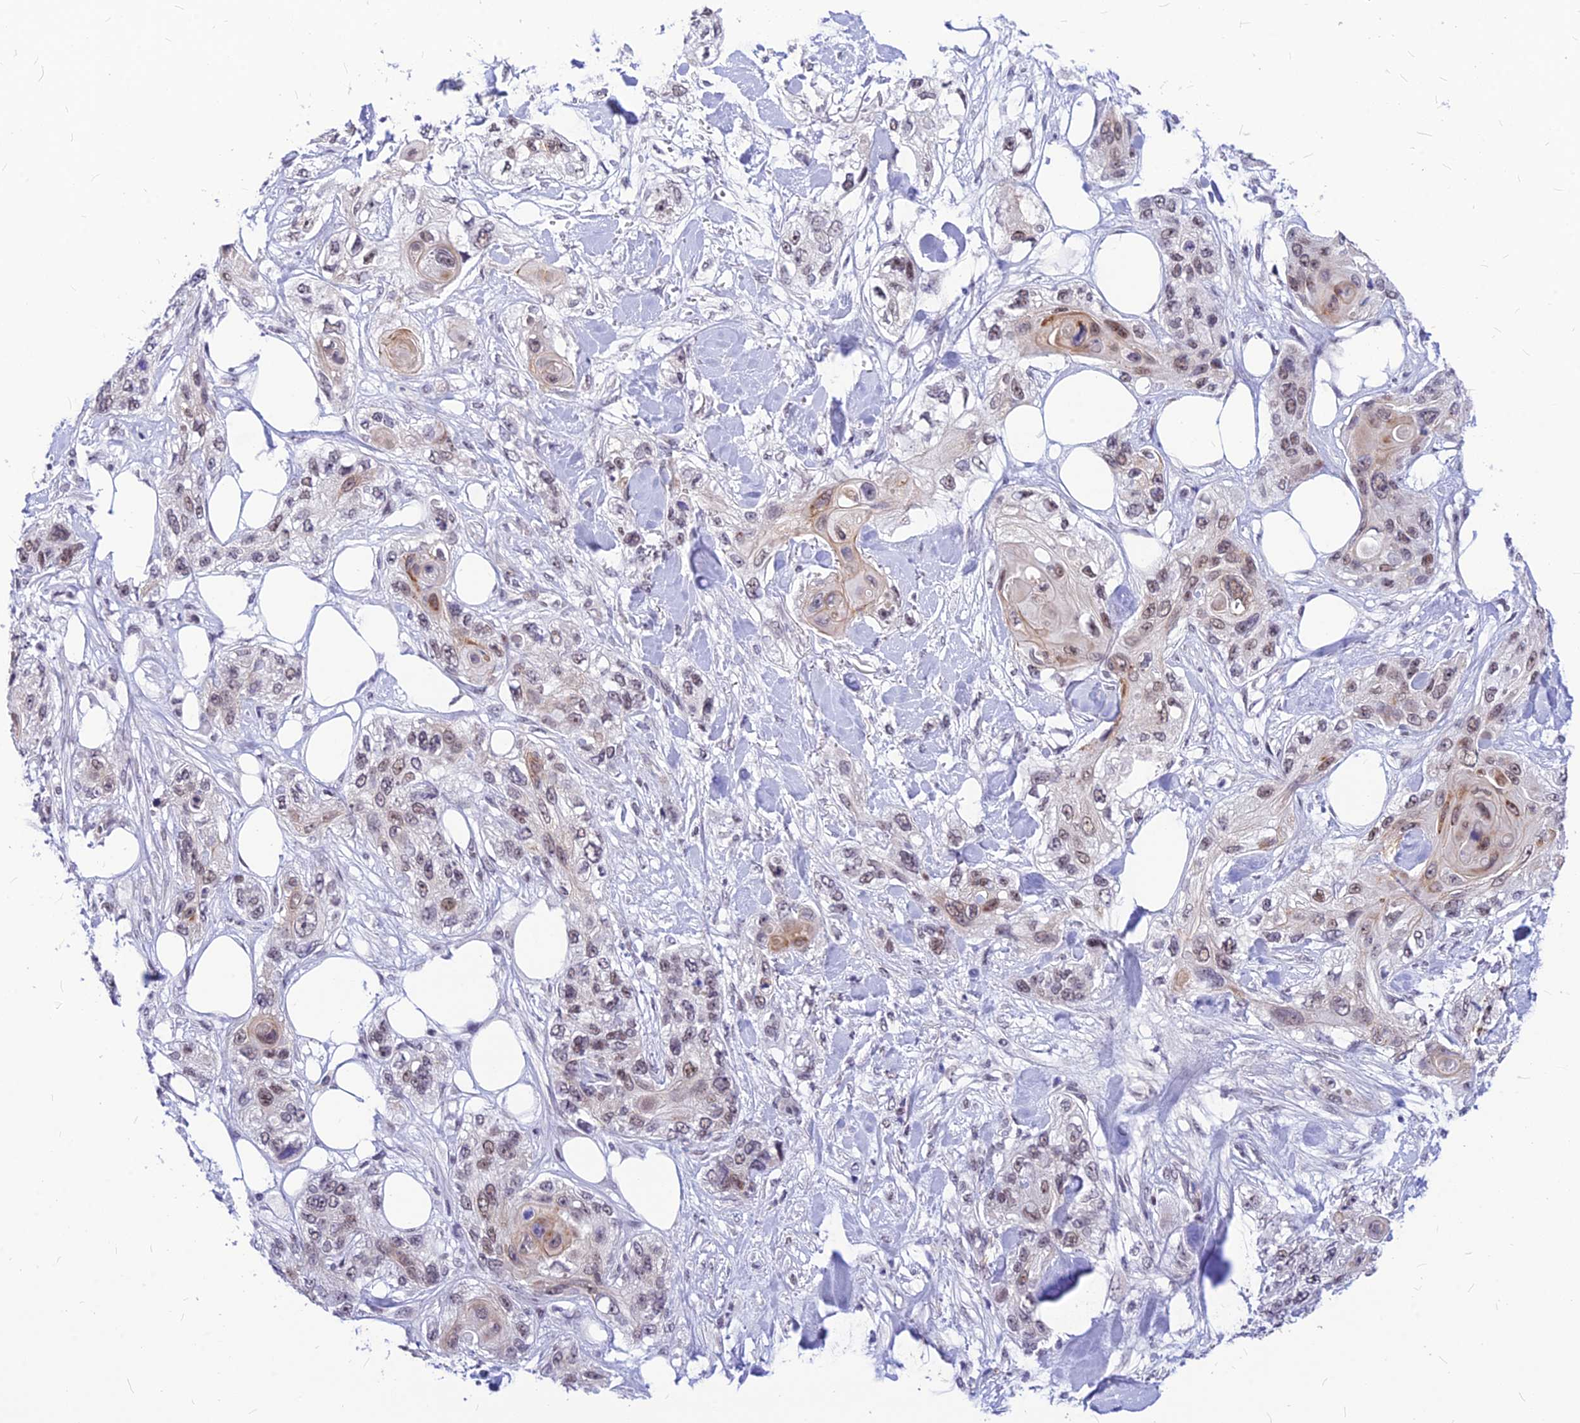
{"staining": {"intensity": "weak", "quantity": "25%-75%", "location": "nuclear"}, "tissue": "skin cancer", "cell_type": "Tumor cells", "image_type": "cancer", "snomed": [{"axis": "morphology", "description": "Normal tissue, NOS"}, {"axis": "morphology", "description": "Squamous cell carcinoma, NOS"}, {"axis": "topography", "description": "Skin"}], "caption": "Immunohistochemistry image of neoplastic tissue: human skin cancer (squamous cell carcinoma) stained using immunohistochemistry reveals low levels of weak protein expression localized specifically in the nuclear of tumor cells, appearing as a nuclear brown color.", "gene": "KCTD13", "patient": {"sex": "male", "age": 72}}